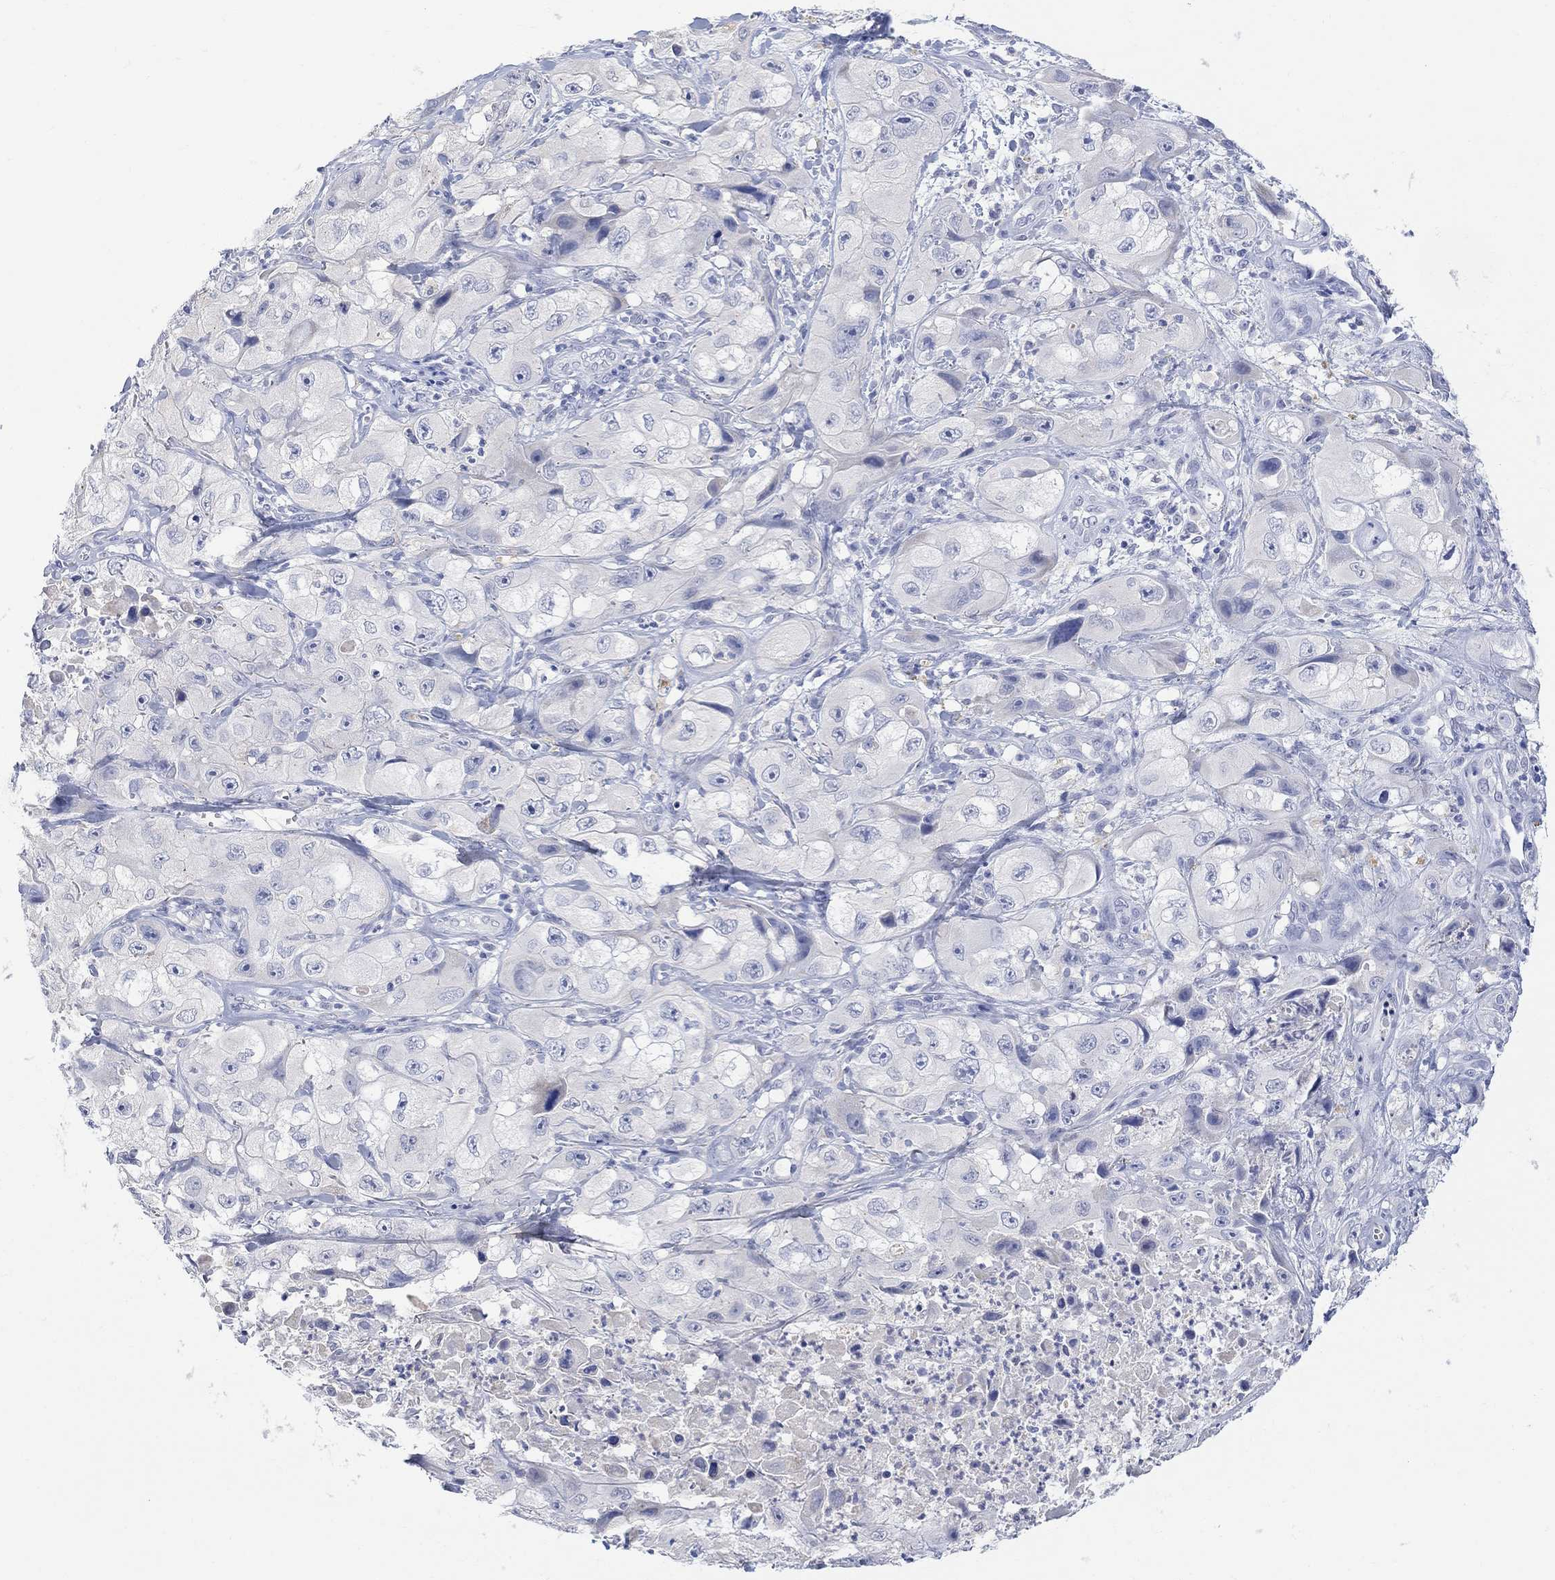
{"staining": {"intensity": "negative", "quantity": "none", "location": "none"}, "tissue": "skin cancer", "cell_type": "Tumor cells", "image_type": "cancer", "snomed": [{"axis": "morphology", "description": "Squamous cell carcinoma, NOS"}, {"axis": "topography", "description": "Skin"}, {"axis": "topography", "description": "Subcutis"}], "caption": "The micrograph shows no staining of tumor cells in skin squamous cell carcinoma. (DAB (3,3'-diaminobenzidine) immunohistochemistry with hematoxylin counter stain).", "gene": "FBP2", "patient": {"sex": "male", "age": 73}}